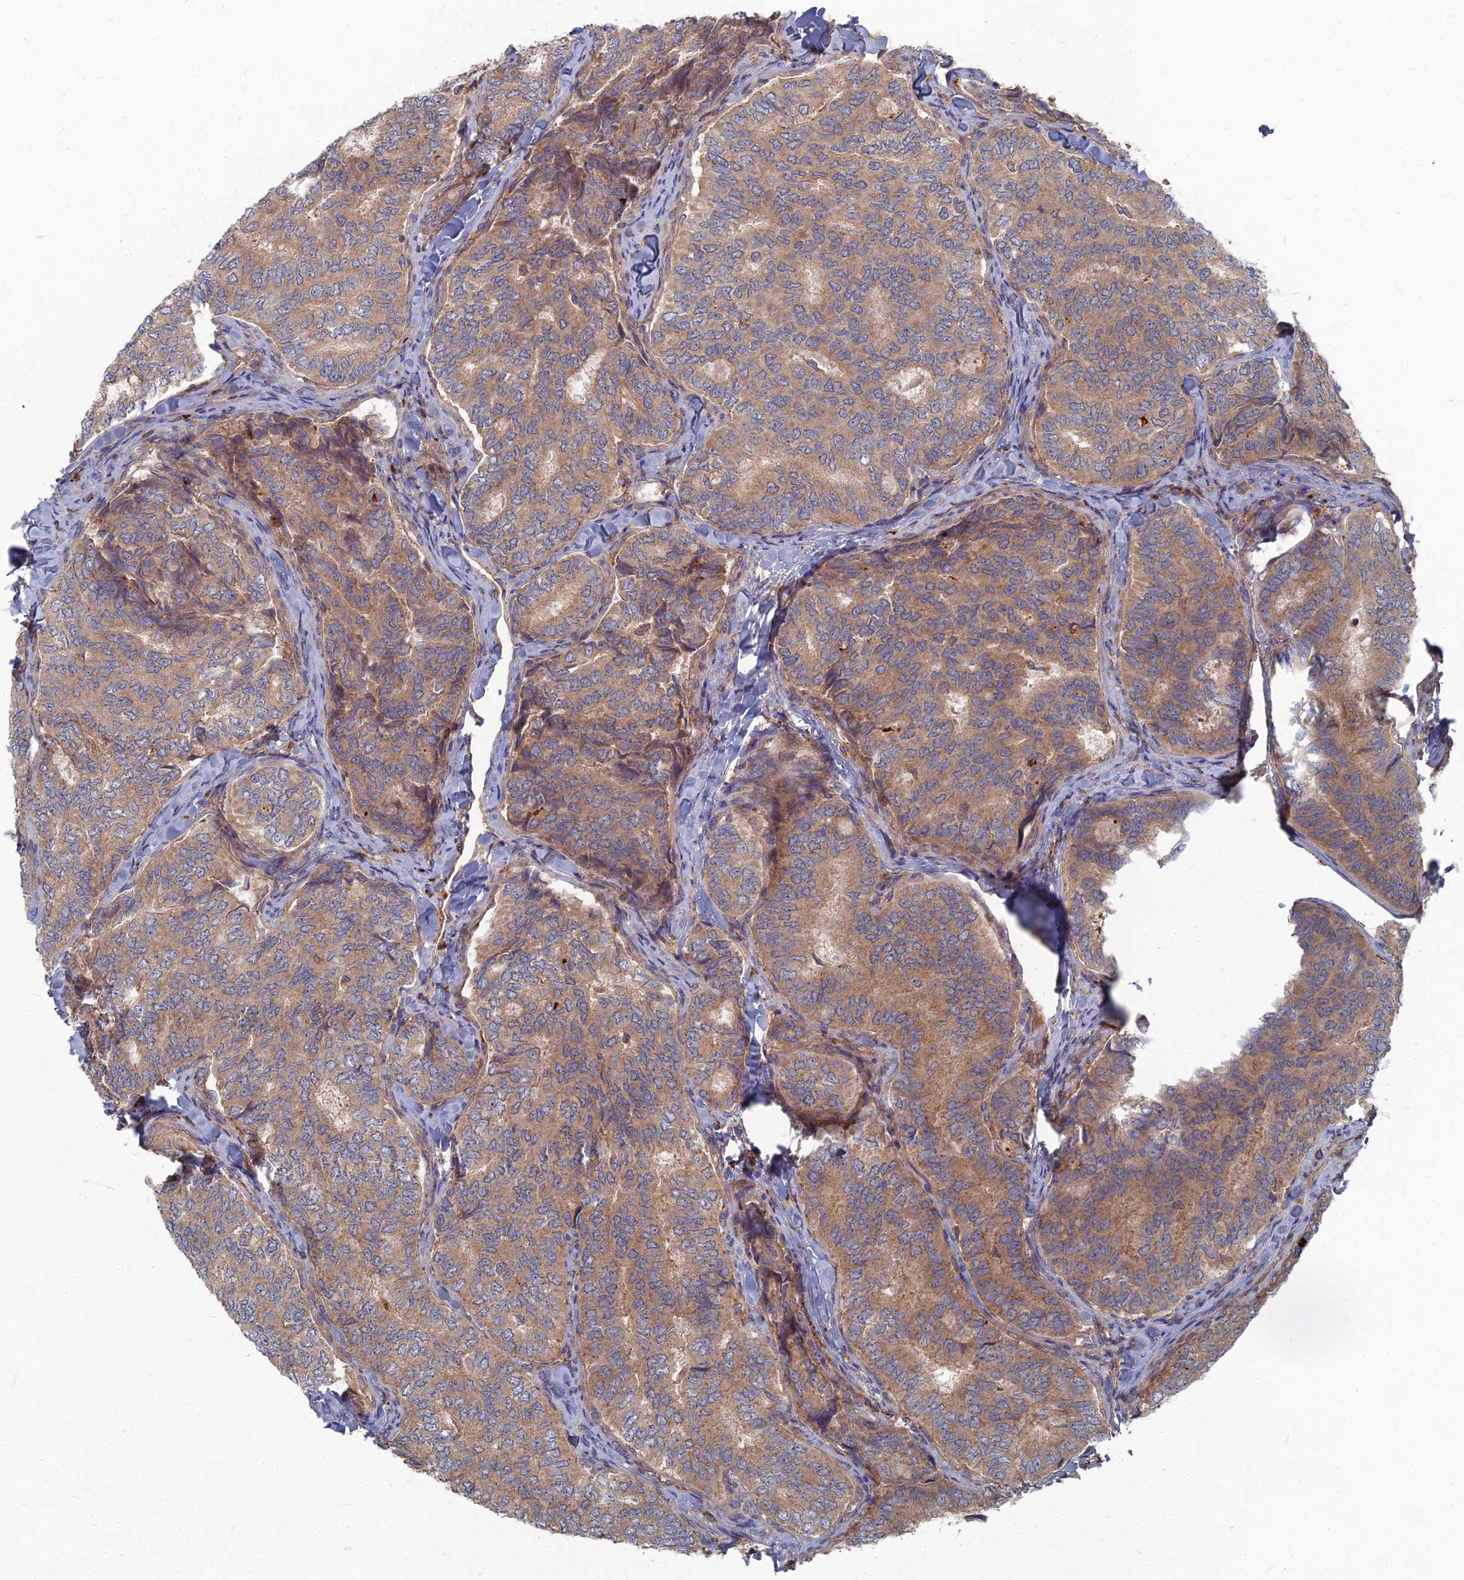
{"staining": {"intensity": "moderate", "quantity": ">75%", "location": "cytoplasmic/membranous"}, "tissue": "thyroid cancer", "cell_type": "Tumor cells", "image_type": "cancer", "snomed": [{"axis": "morphology", "description": "Papillary adenocarcinoma, NOS"}, {"axis": "topography", "description": "Thyroid gland"}], "caption": "Thyroid cancer stained with a protein marker shows moderate staining in tumor cells.", "gene": "PPCDC", "patient": {"sex": "female", "age": 35}}